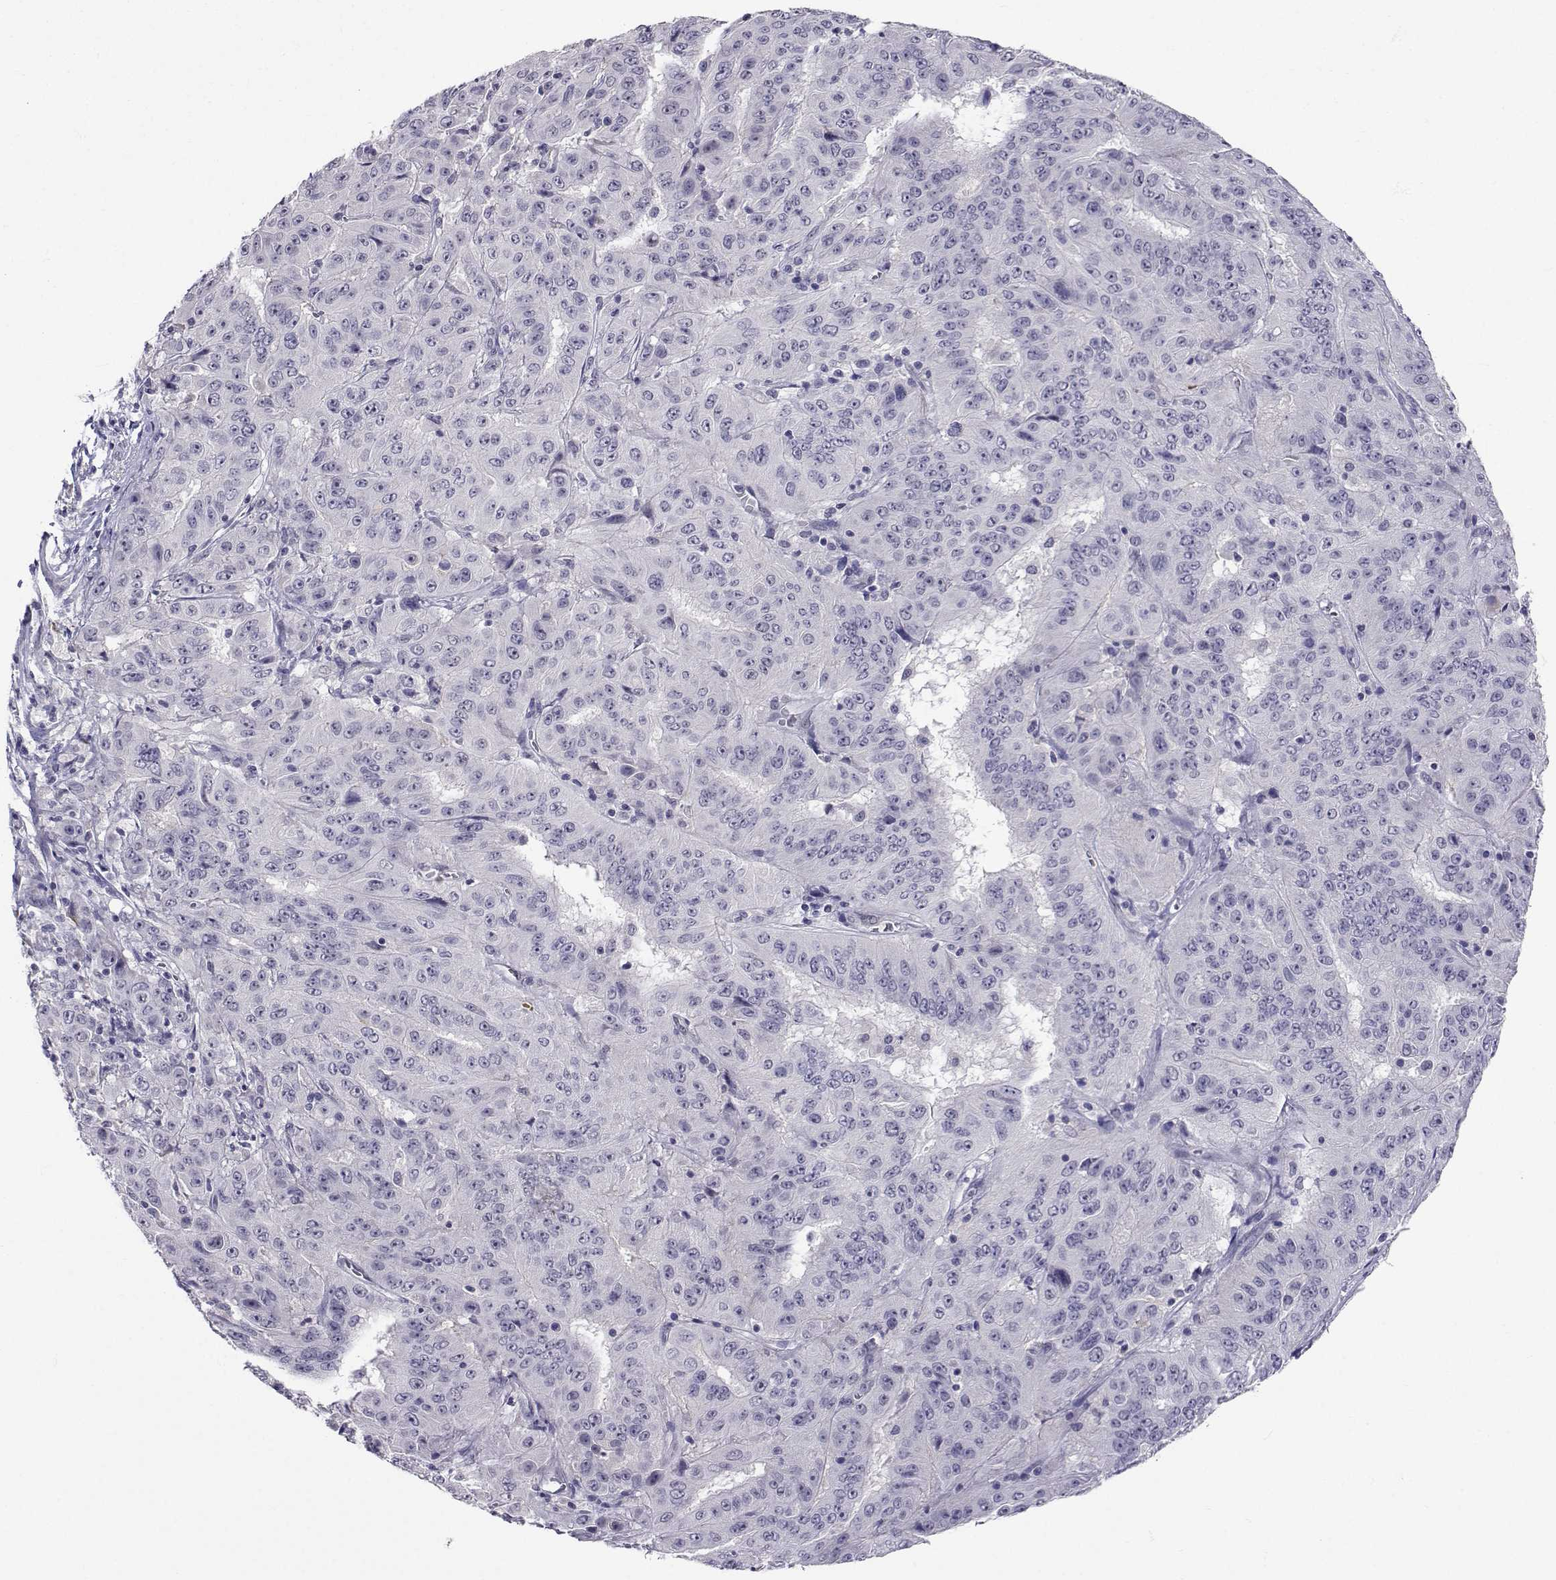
{"staining": {"intensity": "negative", "quantity": "none", "location": "none"}, "tissue": "pancreatic cancer", "cell_type": "Tumor cells", "image_type": "cancer", "snomed": [{"axis": "morphology", "description": "Adenocarcinoma, NOS"}, {"axis": "topography", "description": "Pancreas"}], "caption": "Pancreatic adenocarcinoma was stained to show a protein in brown. There is no significant positivity in tumor cells.", "gene": "SLC6A3", "patient": {"sex": "male", "age": 63}}